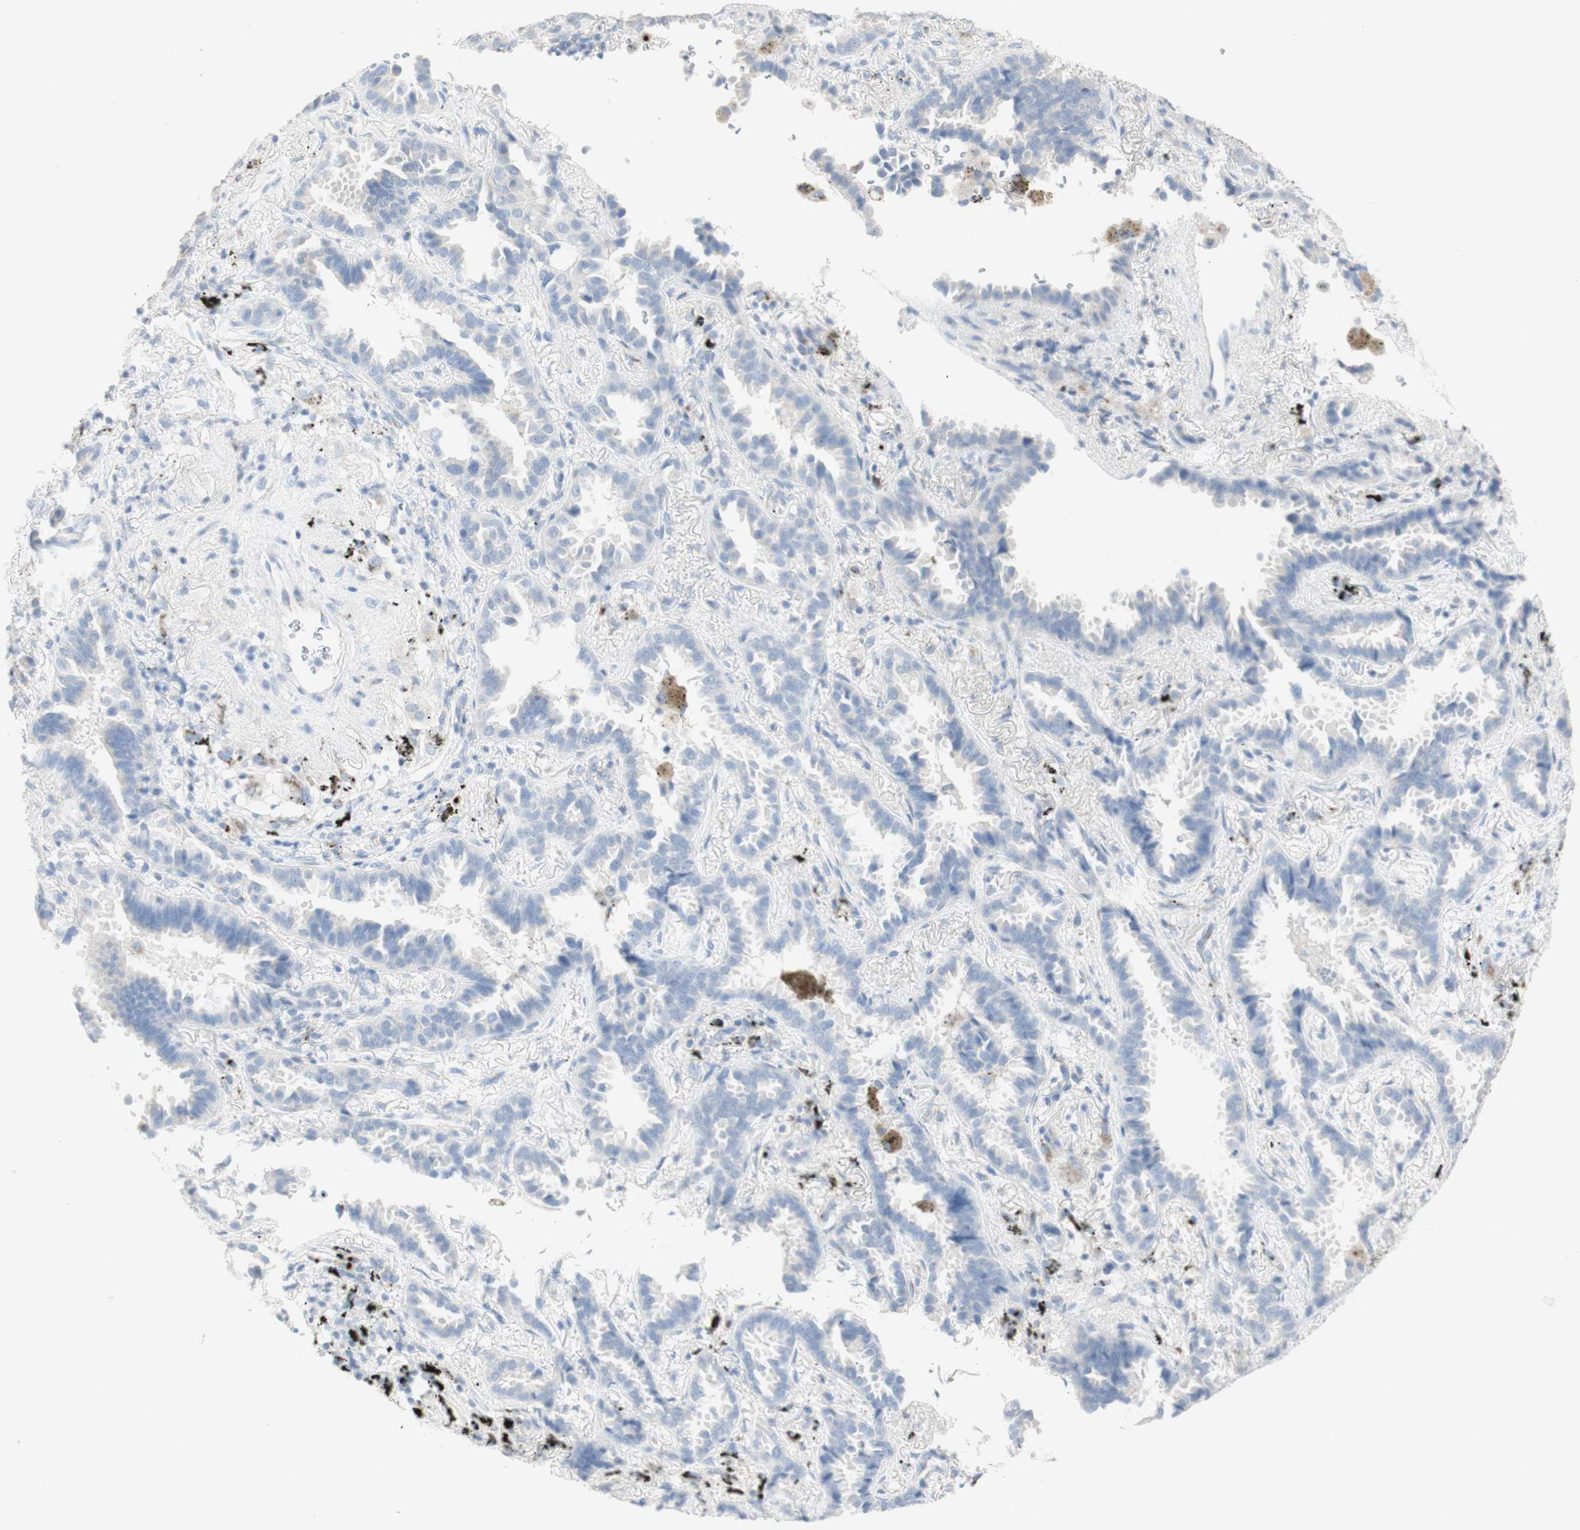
{"staining": {"intensity": "negative", "quantity": "none", "location": "none"}, "tissue": "lung cancer", "cell_type": "Tumor cells", "image_type": "cancer", "snomed": [{"axis": "morphology", "description": "Normal tissue, NOS"}, {"axis": "morphology", "description": "Adenocarcinoma, NOS"}, {"axis": "topography", "description": "Lung"}], "caption": "Adenocarcinoma (lung) was stained to show a protein in brown. There is no significant staining in tumor cells.", "gene": "MANEA", "patient": {"sex": "male", "age": 59}}